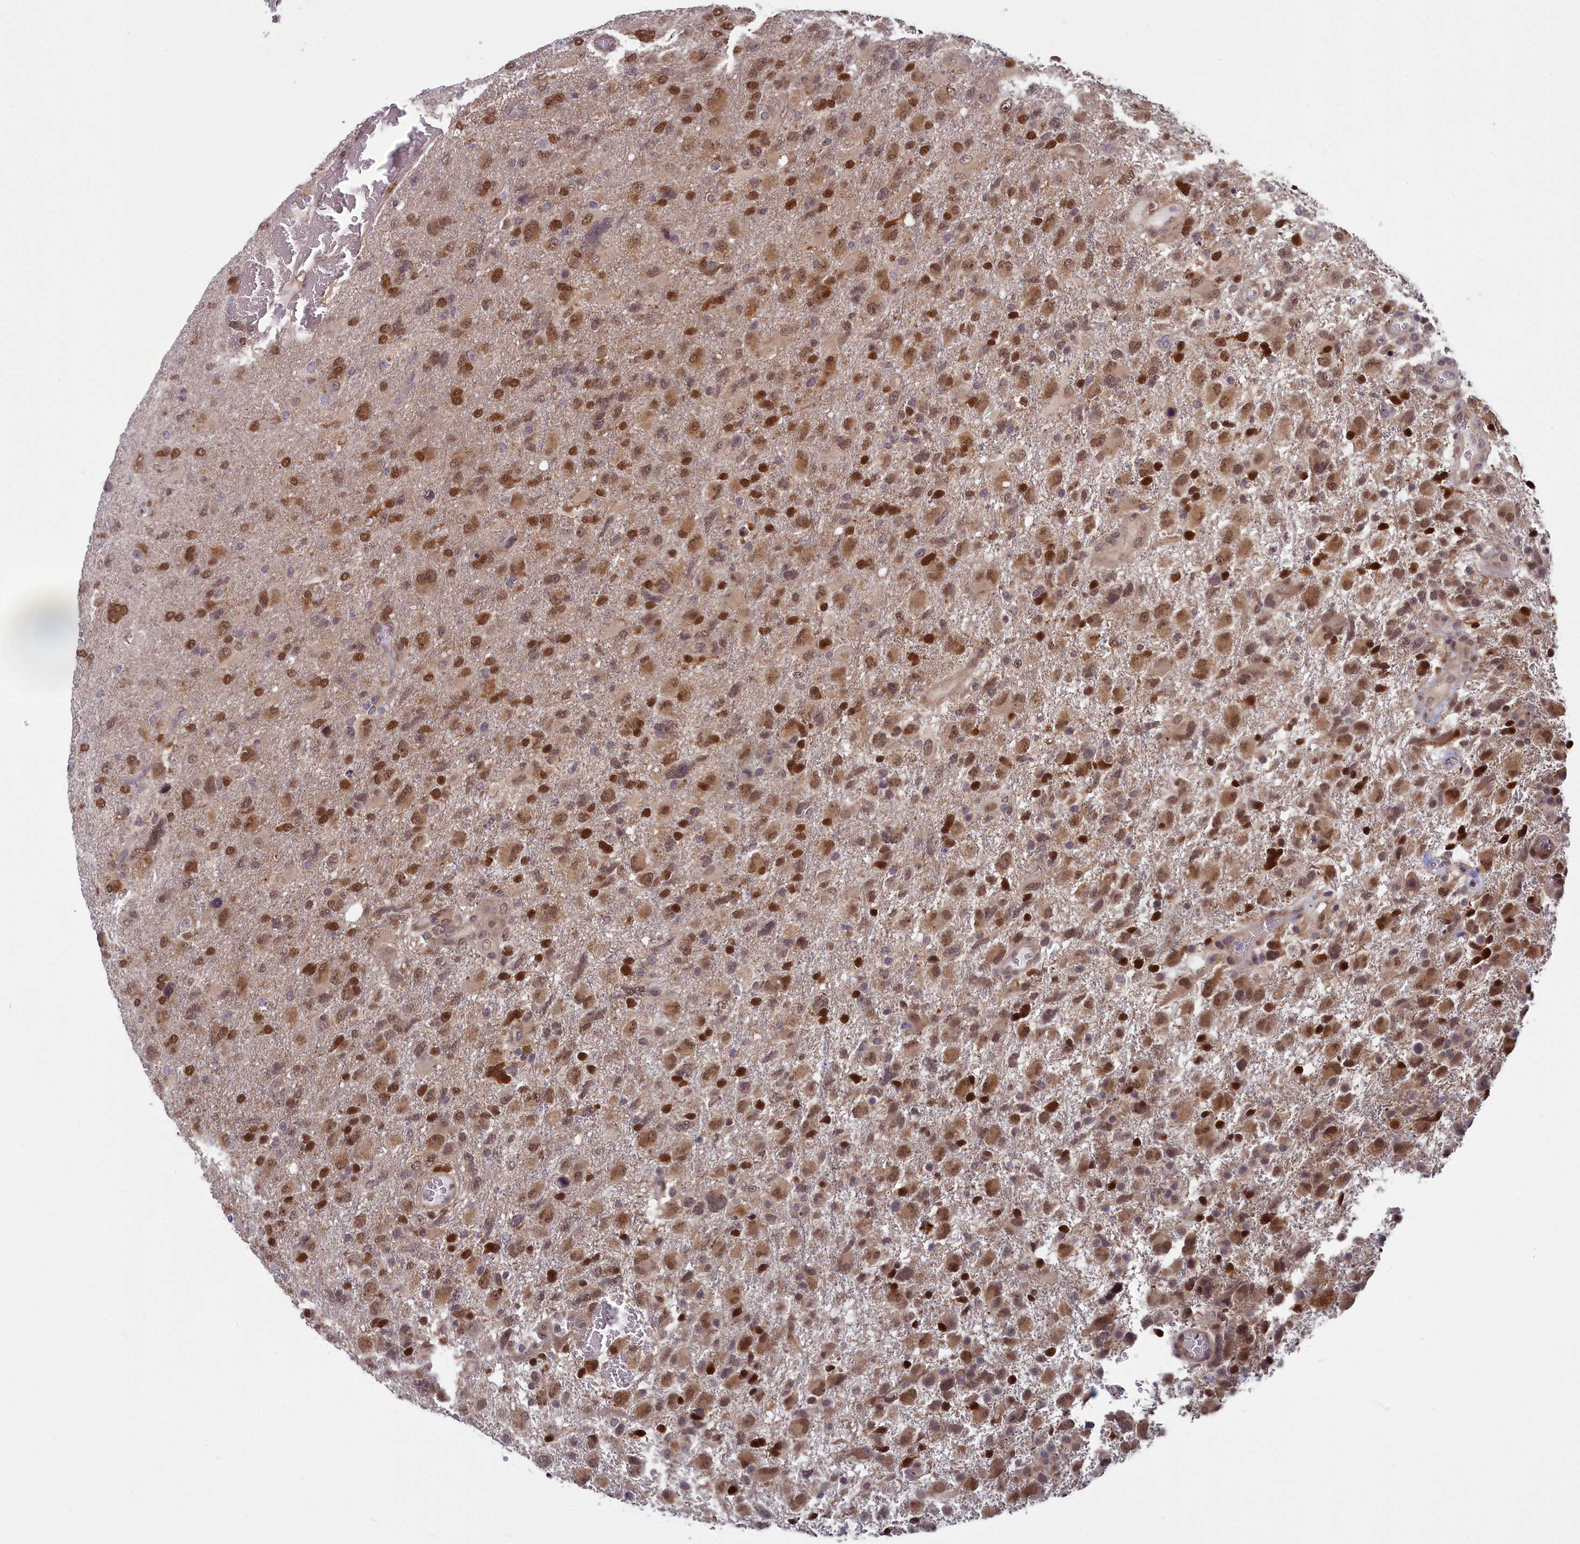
{"staining": {"intensity": "moderate", "quantity": ">75%", "location": "cytoplasmic/membranous,nuclear"}, "tissue": "glioma", "cell_type": "Tumor cells", "image_type": "cancer", "snomed": [{"axis": "morphology", "description": "Glioma, malignant, High grade"}, {"axis": "topography", "description": "Brain"}], "caption": "Immunohistochemical staining of human glioma demonstrates medium levels of moderate cytoplasmic/membranous and nuclear expression in approximately >75% of tumor cells.", "gene": "MRI1", "patient": {"sex": "male", "age": 61}}